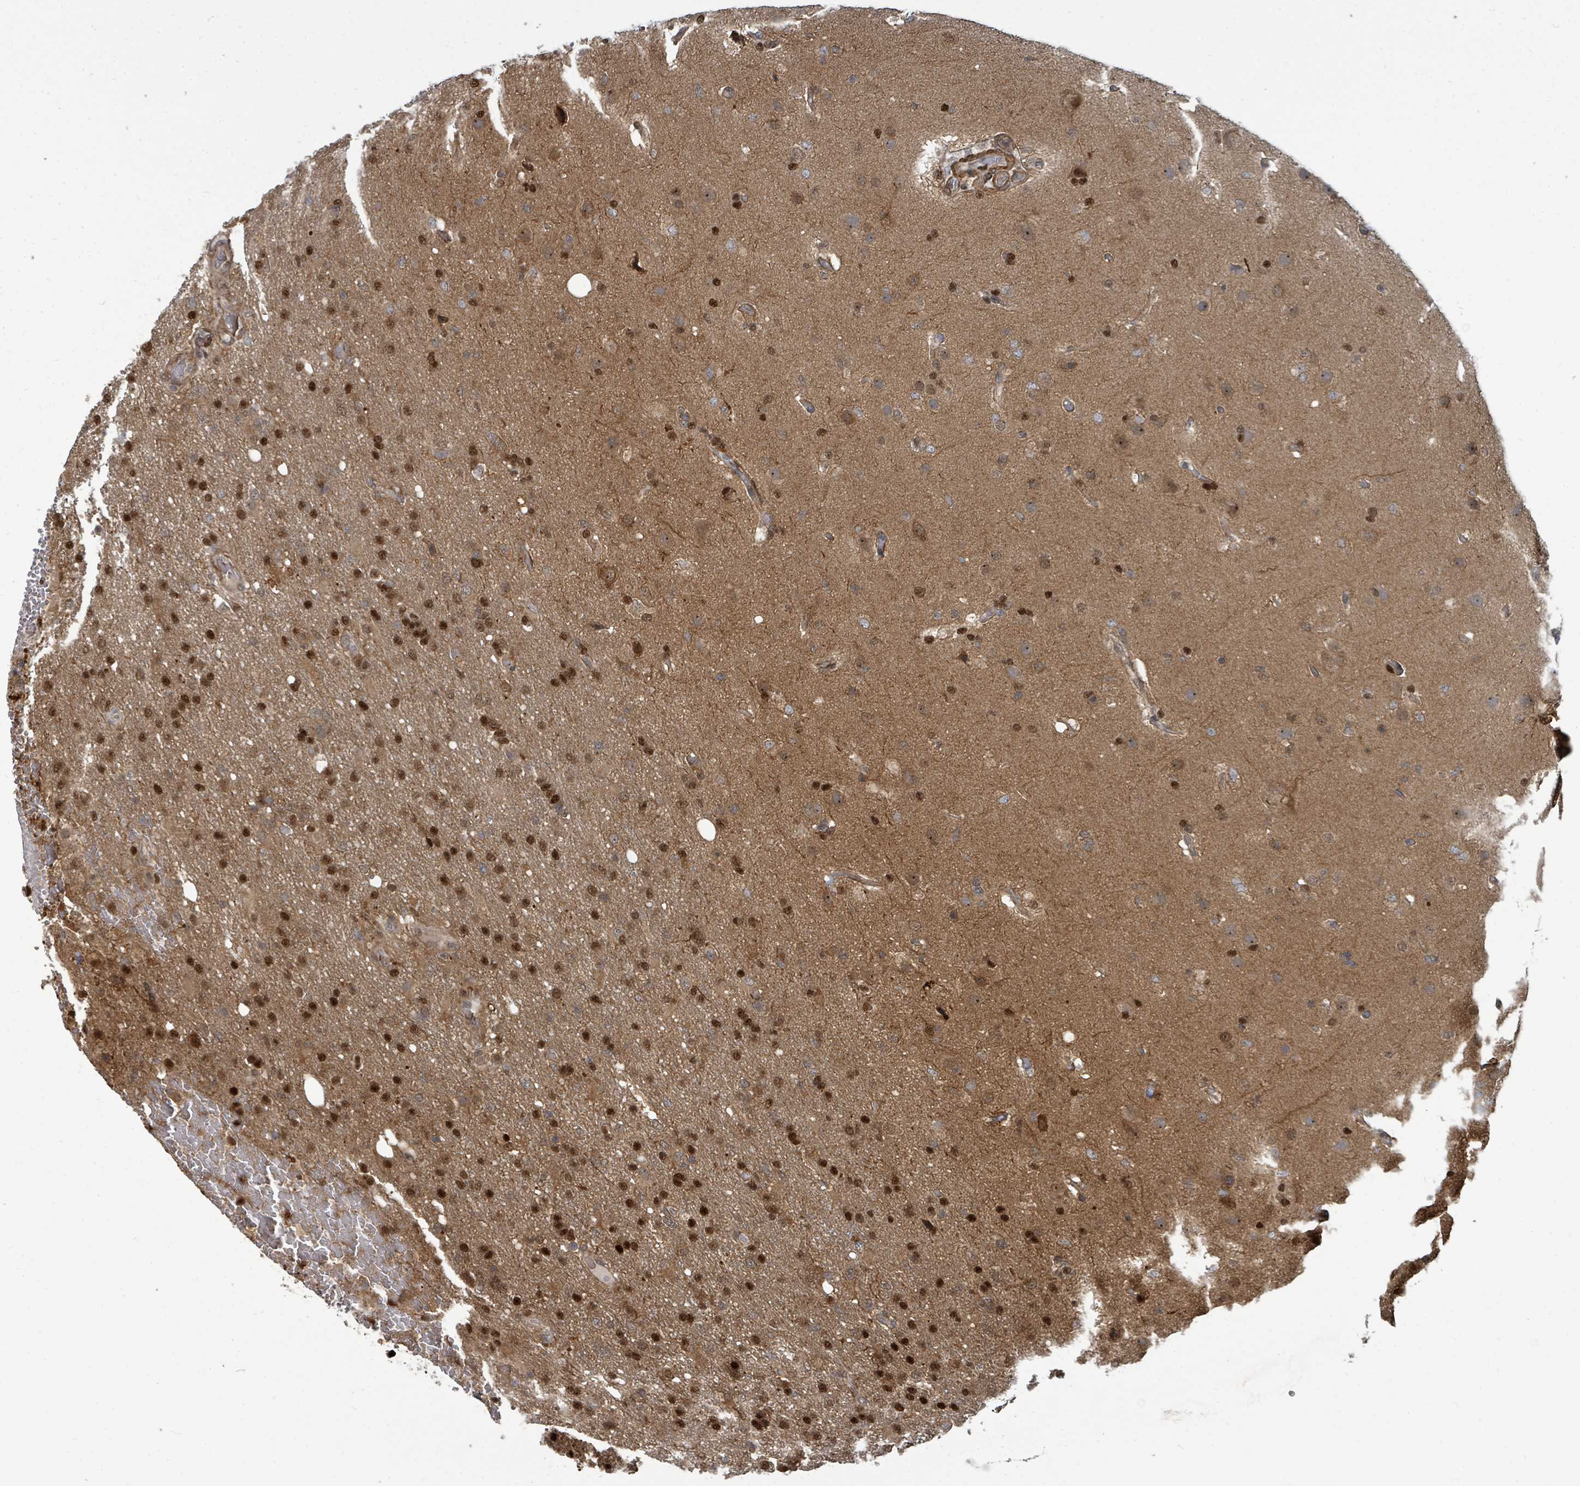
{"staining": {"intensity": "strong", "quantity": ">75%", "location": "nuclear"}, "tissue": "glioma", "cell_type": "Tumor cells", "image_type": "cancer", "snomed": [{"axis": "morphology", "description": "Glioma, malignant, High grade"}, {"axis": "topography", "description": "Brain"}], "caption": "Immunohistochemical staining of human malignant high-grade glioma demonstrates strong nuclear protein positivity in approximately >75% of tumor cells.", "gene": "TRDMT1", "patient": {"sex": "female", "age": 74}}